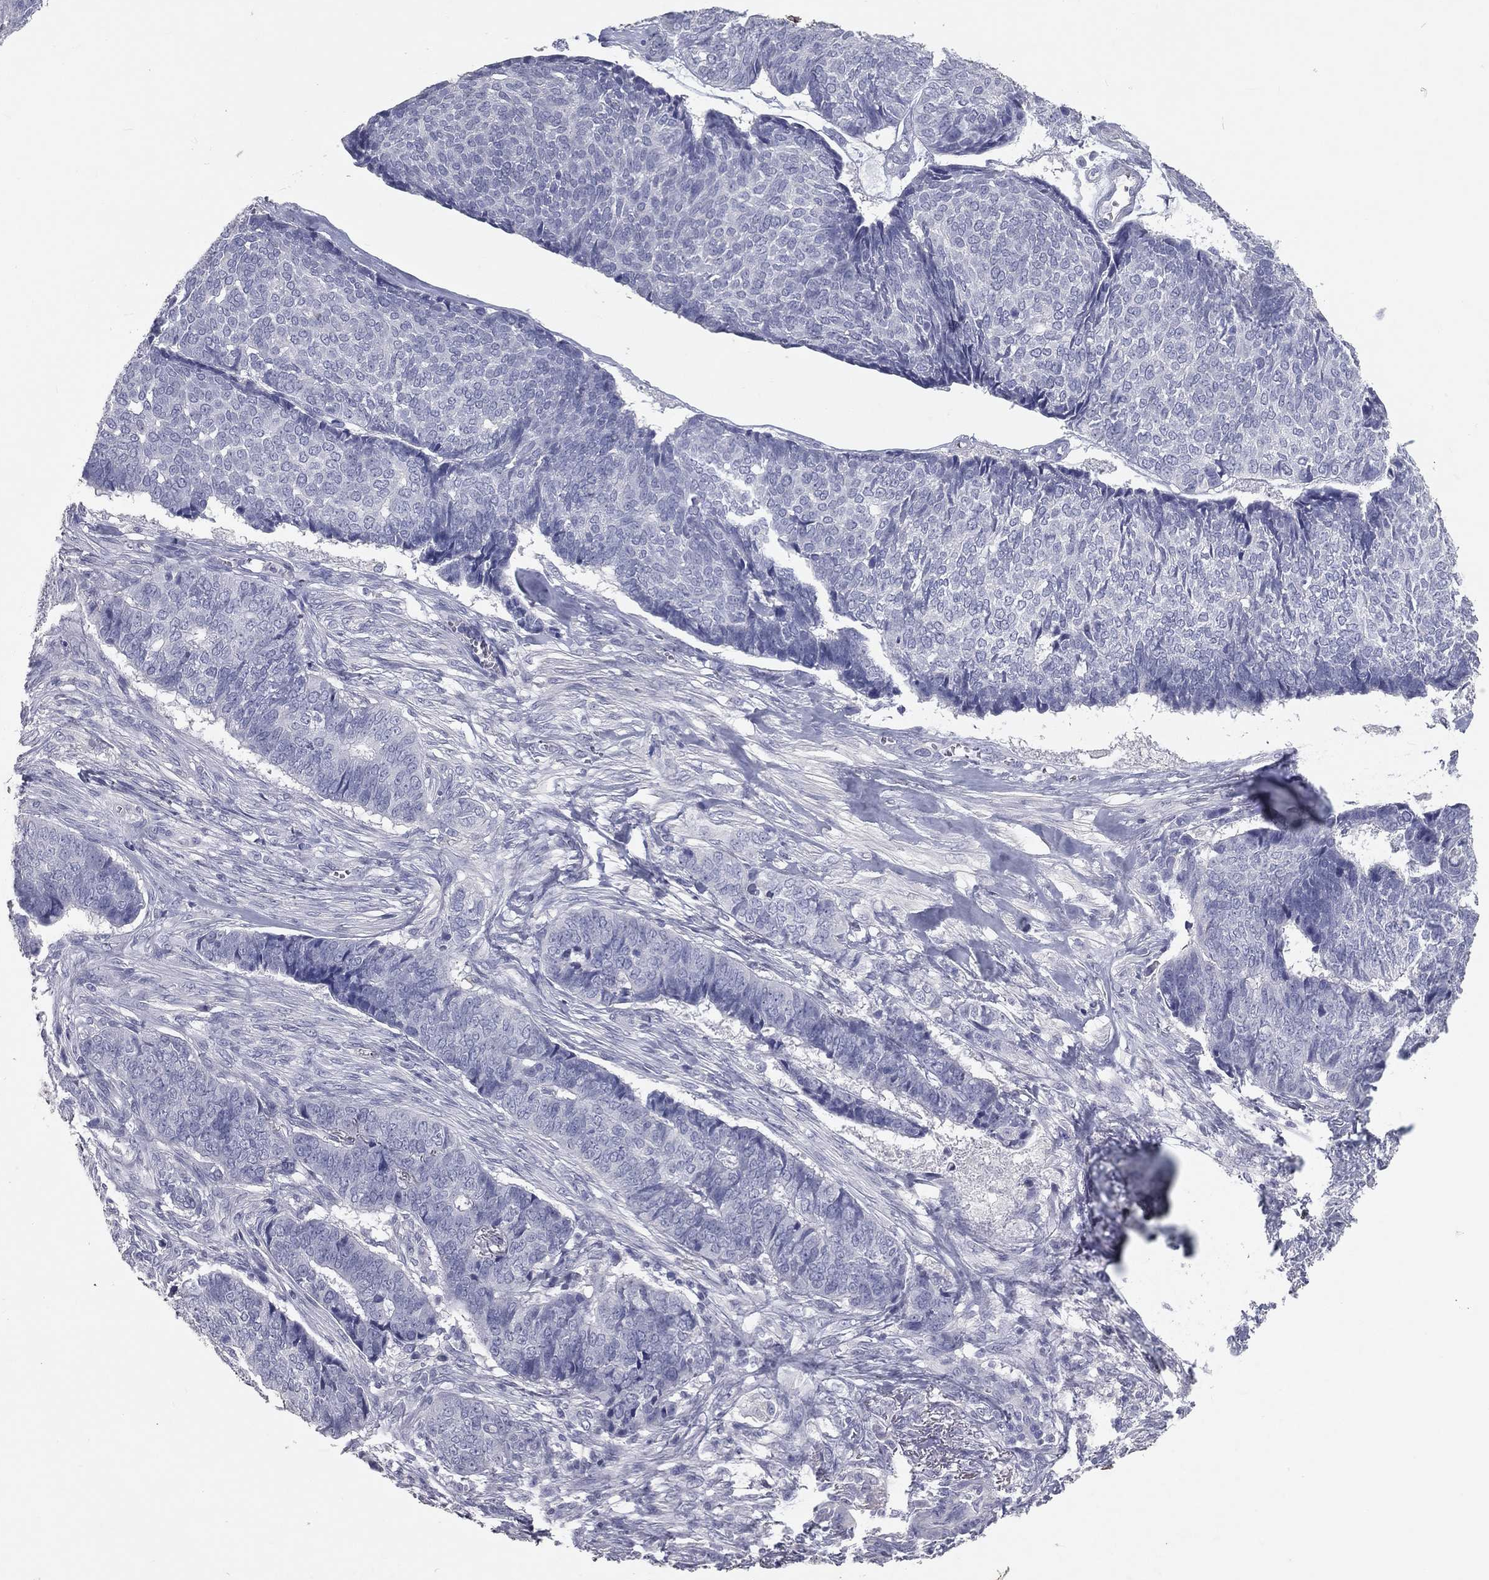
{"staining": {"intensity": "negative", "quantity": "none", "location": "none"}, "tissue": "skin cancer", "cell_type": "Tumor cells", "image_type": "cancer", "snomed": [{"axis": "morphology", "description": "Basal cell carcinoma"}, {"axis": "topography", "description": "Skin"}], "caption": "Tumor cells are negative for protein expression in human skin basal cell carcinoma. The staining is performed using DAB brown chromogen with nuclei counter-stained in using hematoxylin.", "gene": "TFPI2", "patient": {"sex": "male", "age": 86}}